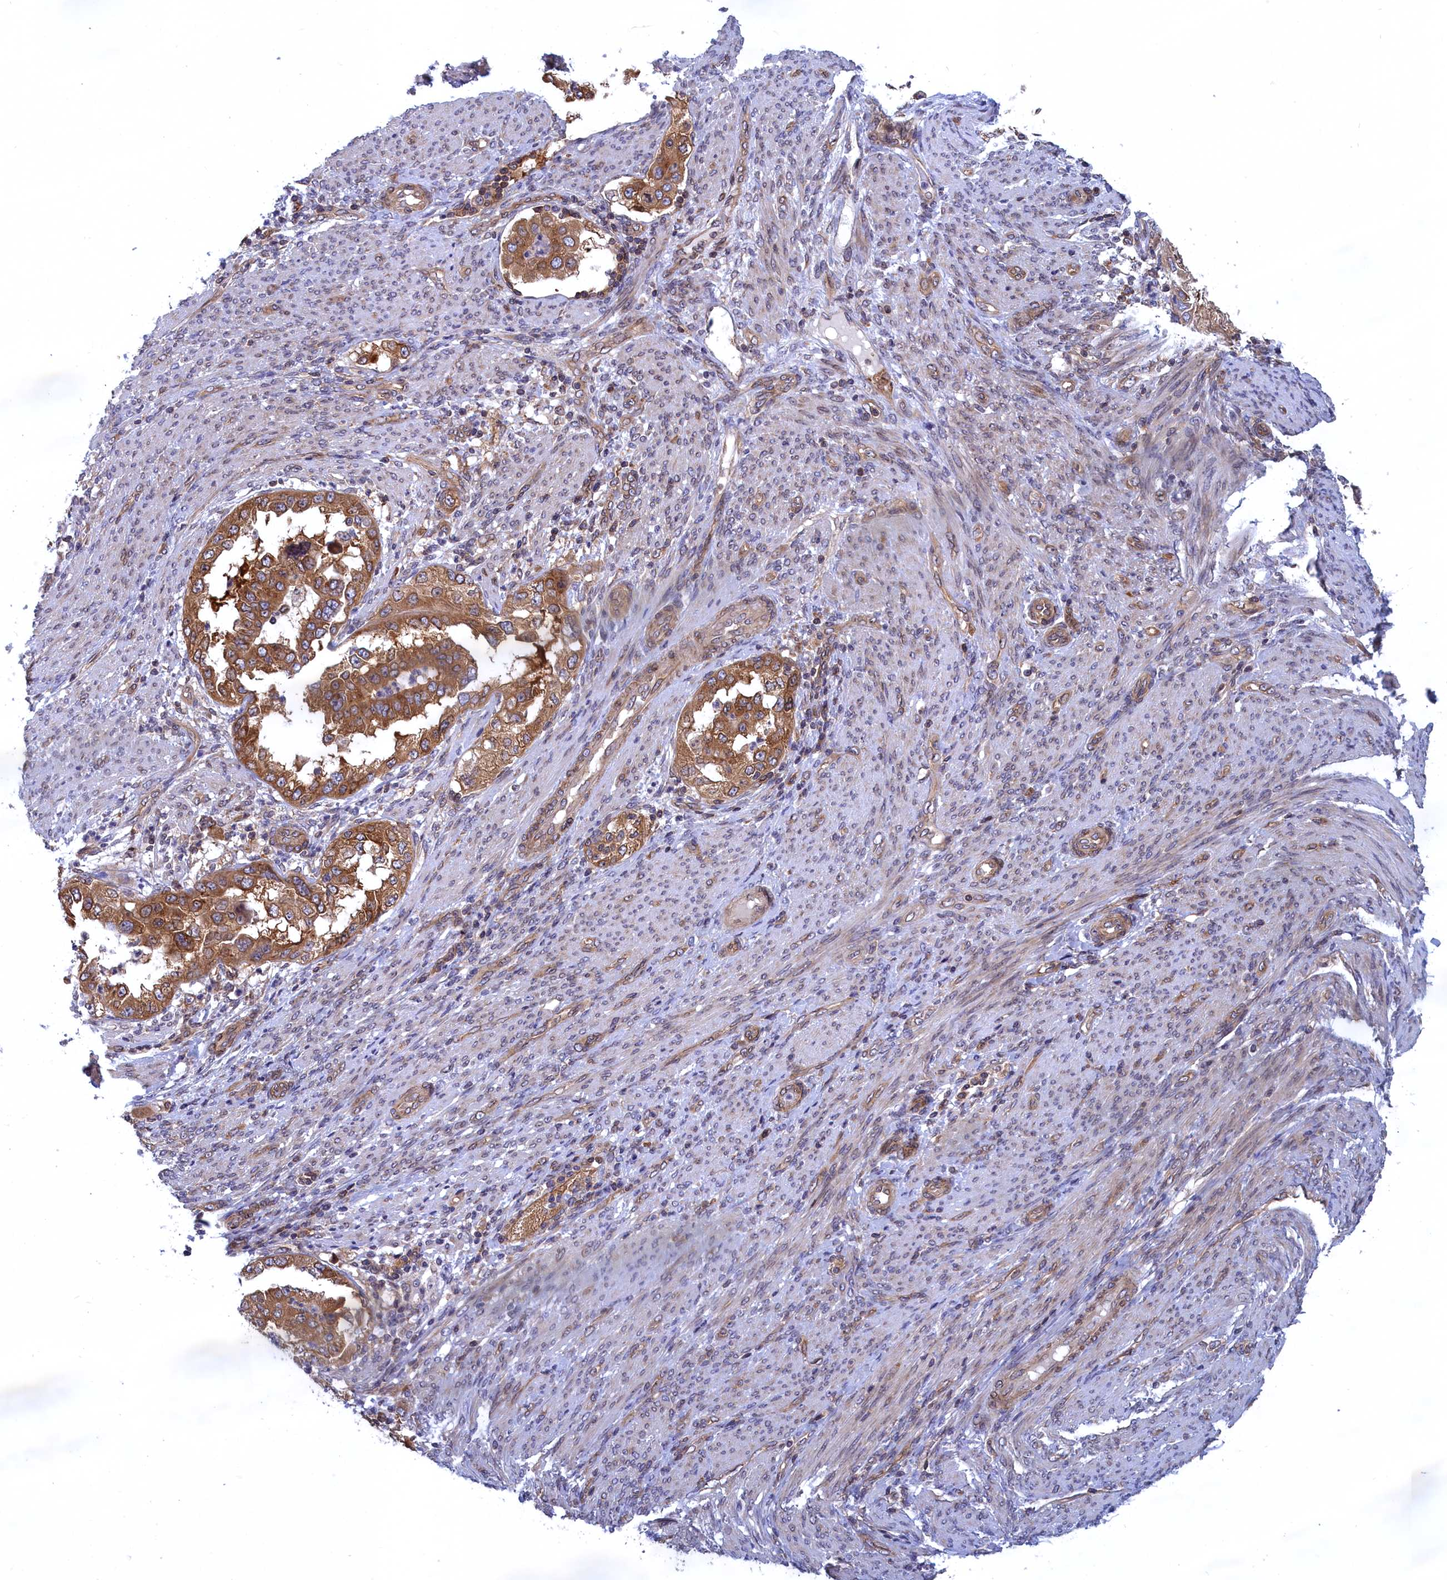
{"staining": {"intensity": "moderate", "quantity": ">75%", "location": "cytoplasmic/membranous"}, "tissue": "endometrial cancer", "cell_type": "Tumor cells", "image_type": "cancer", "snomed": [{"axis": "morphology", "description": "Adenocarcinoma, NOS"}, {"axis": "topography", "description": "Endometrium"}], "caption": "Protein expression analysis of endometrial adenocarcinoma exhibits moderate cytoplasmic/membranous expression in approximately >75% of tumor cells.", "gene": "NAA10", "patient": {"sex": "female", "age": 85}}